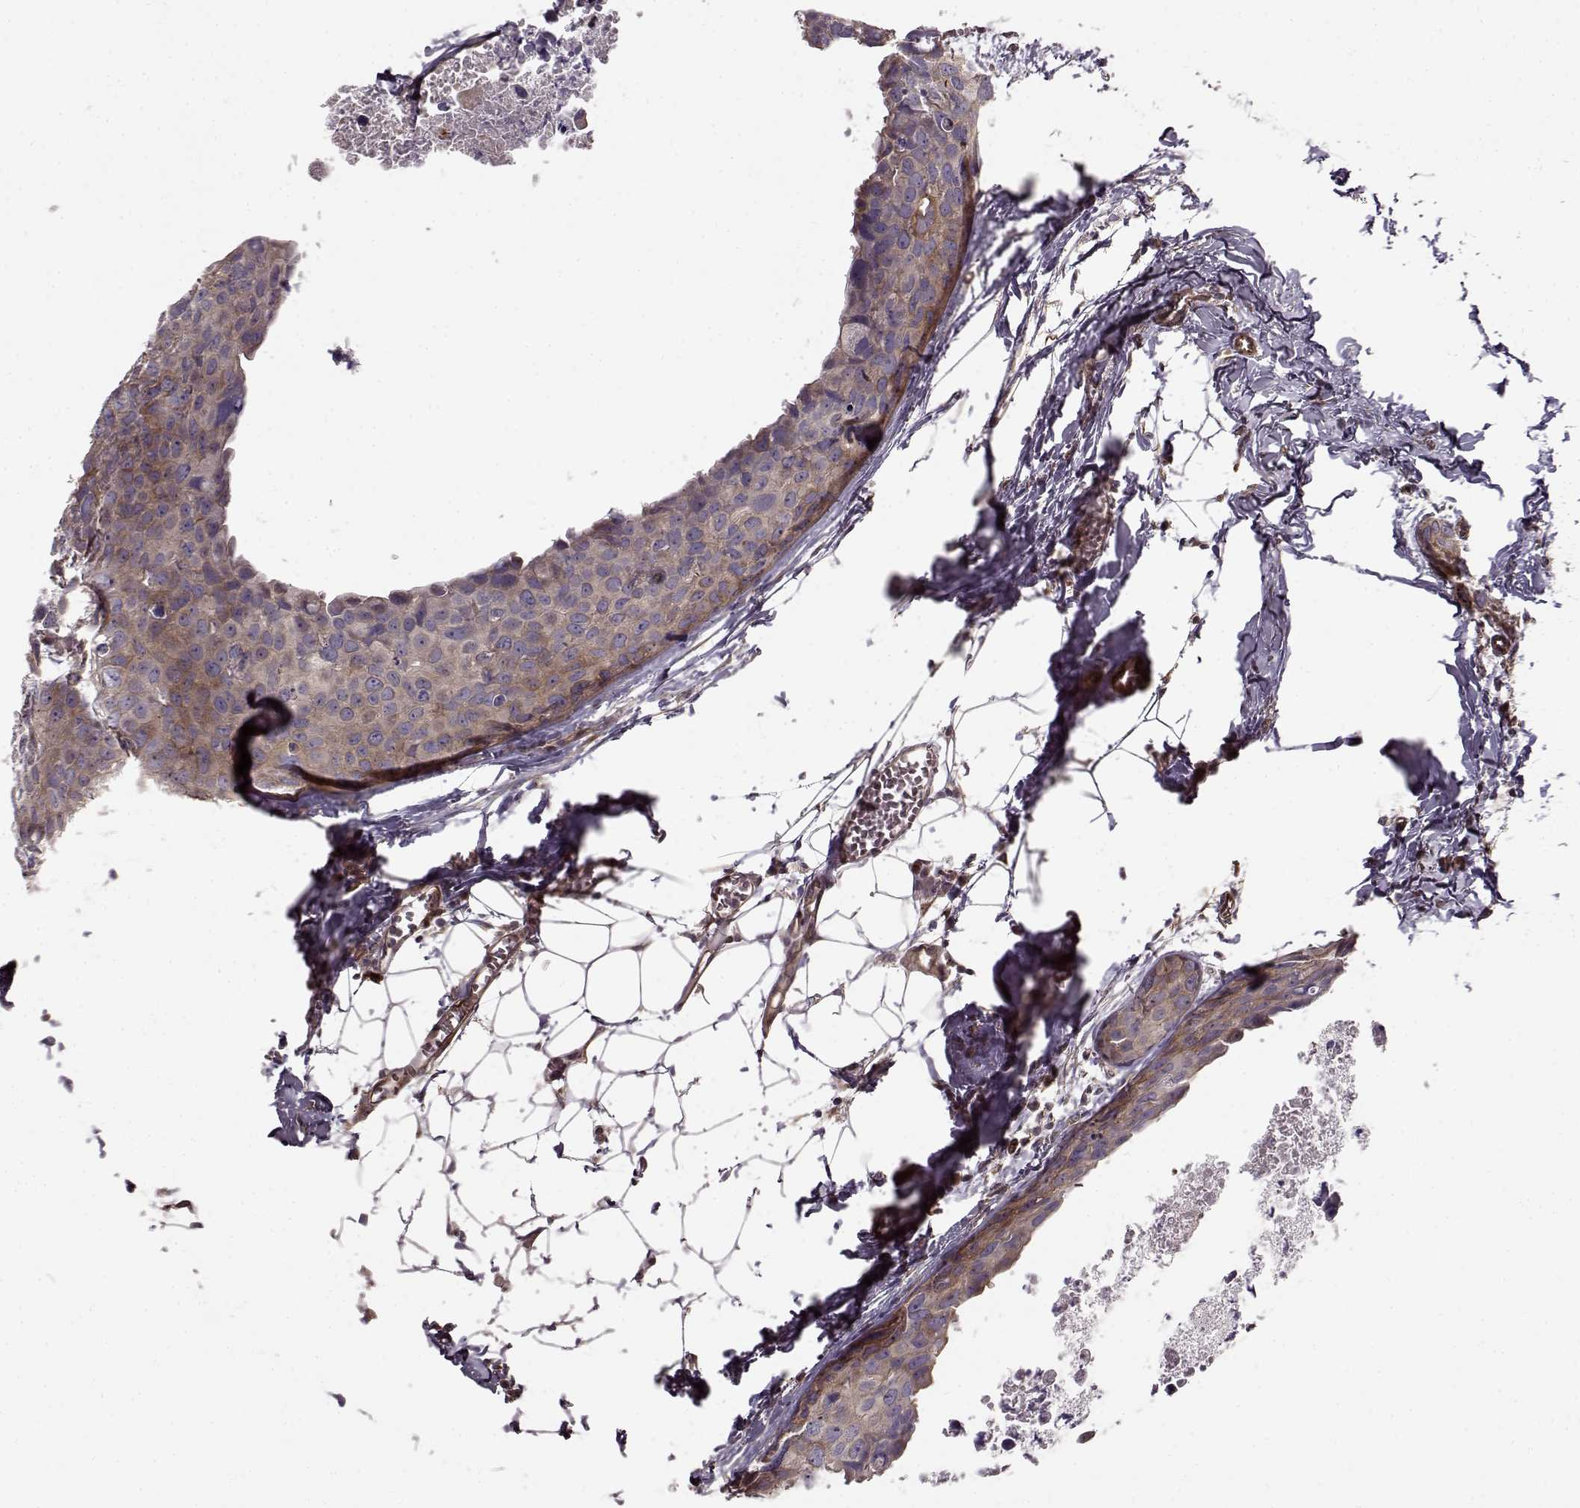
{"staining": {"intensity": "weak", "quantity": "25%-75%", "location": "cytoplasmic/membranous"}, "tissue": "breast cancer", "cell_type": "Tumor cells", "image_type": "cancer", "snomed": [{"axis": "morphology", "description": "Duct carcinoma"}, {"axis": "topography", "description": "Breast"}], "caption": "Protein expression by IHC exhibits weak cytoplasmic/membranous staining in approximately 25%-75% of tumor cells in infiltrating ductal carcinoma (breast).", "gene": "MTR", "patient": {"sex": "female", "age": 38}}